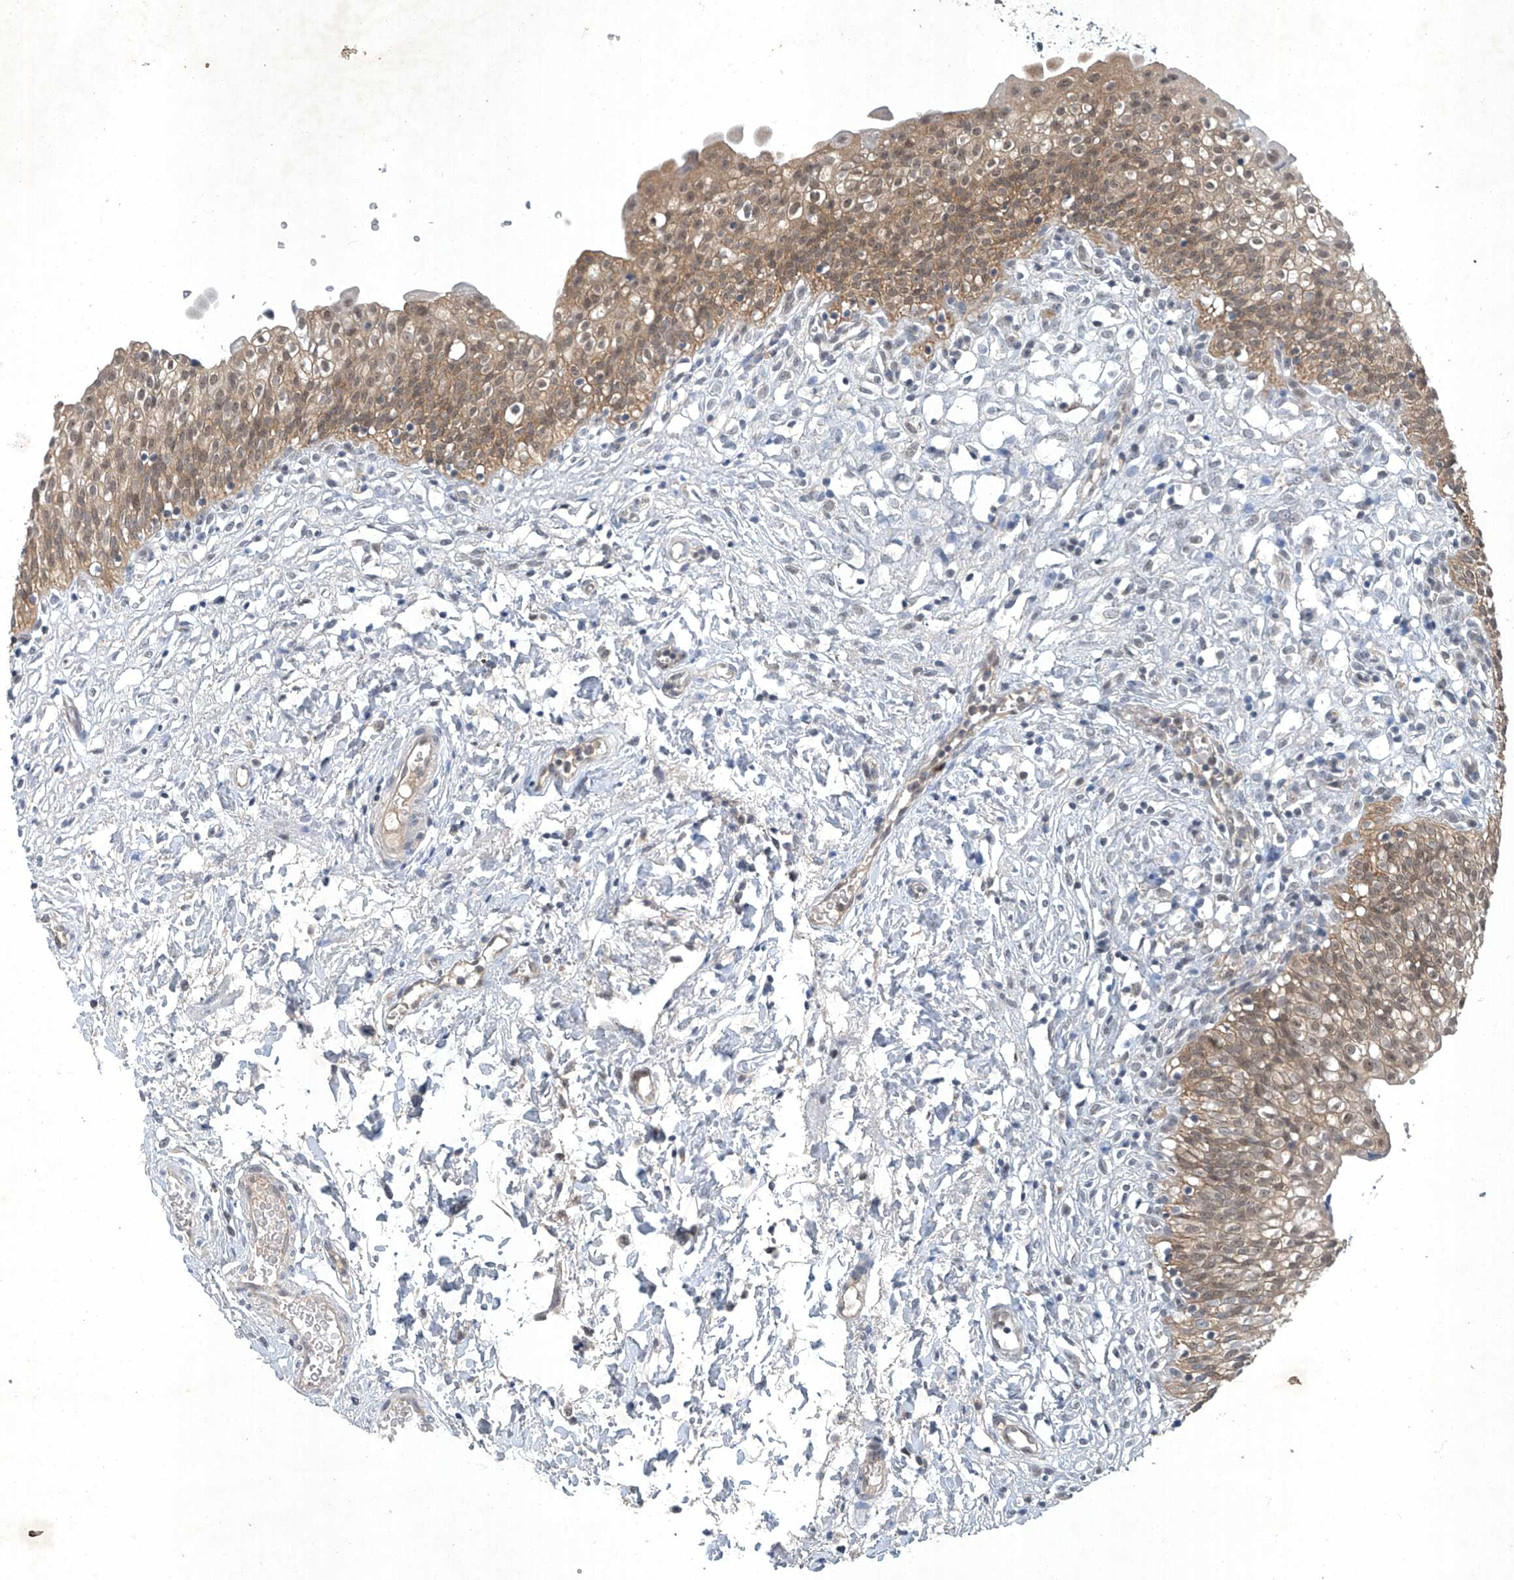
{"staining": {"intensity": "moderate", "quantity": ">75%", "location": "cytoplasmic/membranous,nuclear"}, "tissue": "urinary bladder", "cell_type": "Urothelial cells", "image_type": "normal", "snomed": [{"axis": "morphology", "description": "Normal tissue, NOS"}, {"axis": "topography", "description": "Urinary bladder"}], "caption": "Urothelial cells reveal medium levels of moderate cytoplasmic/membranous,nuclear expression in approximately >75% of cells in benign human urinary bladder. The staining was performed using DAB (3,3'-diaminobenzidine) to visualize the protein expression in brown, while the nuclei were stained in blue with hematoxylin (Magnification: 20x).", "gene": "TAF8", "patient": {"sex": "male", "age": 55}}